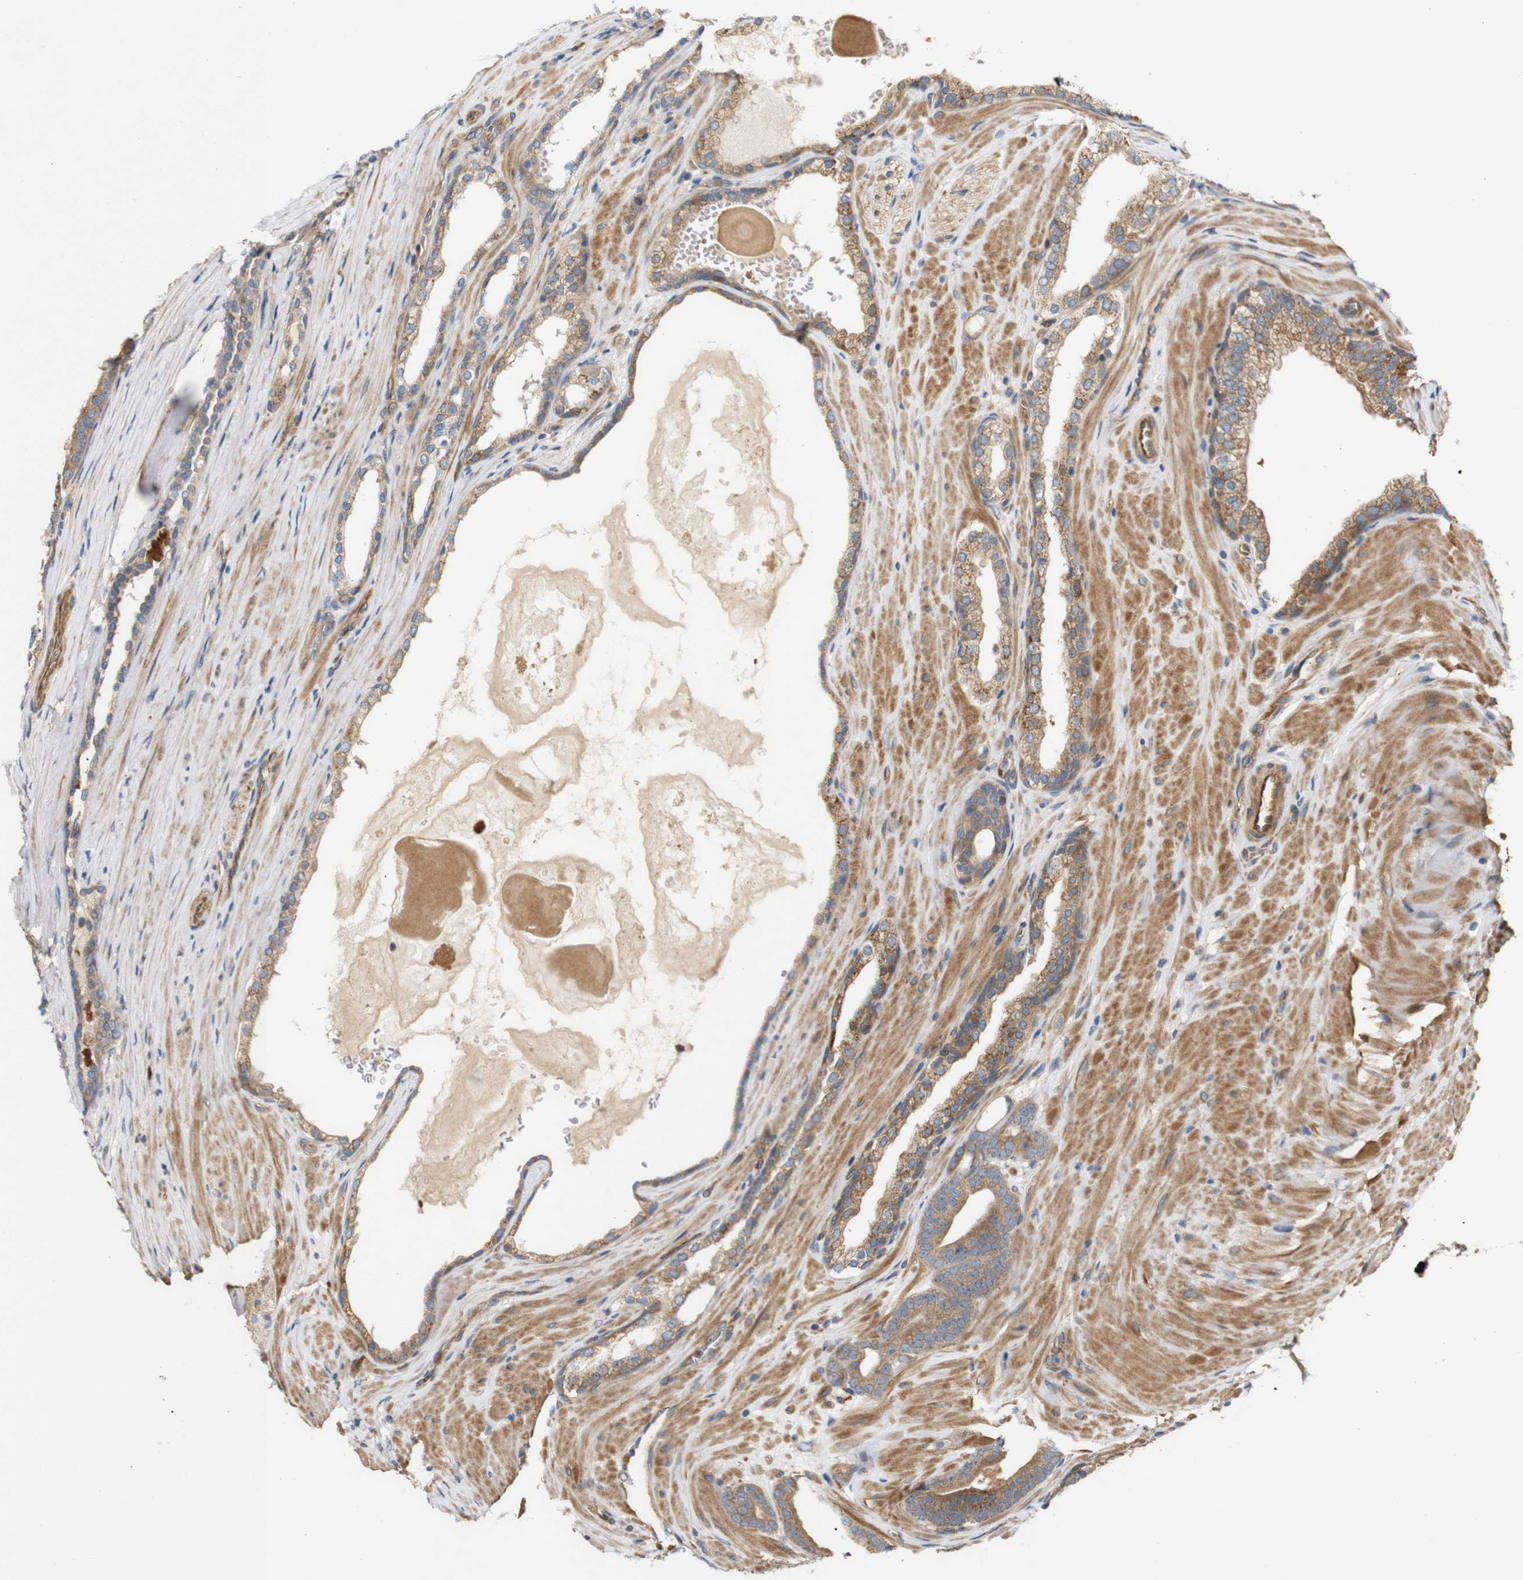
{"staining": {"intensity": "moderate", "quantity": ">75%", "location": "cytoplasmic/membranous"}, "tissue": "prostate cancer", "cell_type": "Tumor cells", "image_type": "cancer", "snomed": [{"axis": "morphology", "description": "Adenocarcinoma, High grade"}, {"axis": "topography", "description": "Prostate"}], "caption": "Brown immunohistochemical staining in human adenocarcinoma (high-grade) (prostate) exhibits moderate cytoplasmic/membranous expression in about >75% of tumor cells.", "gene": "RPTOR", "patient": {"sex": "male", "age": 60}}